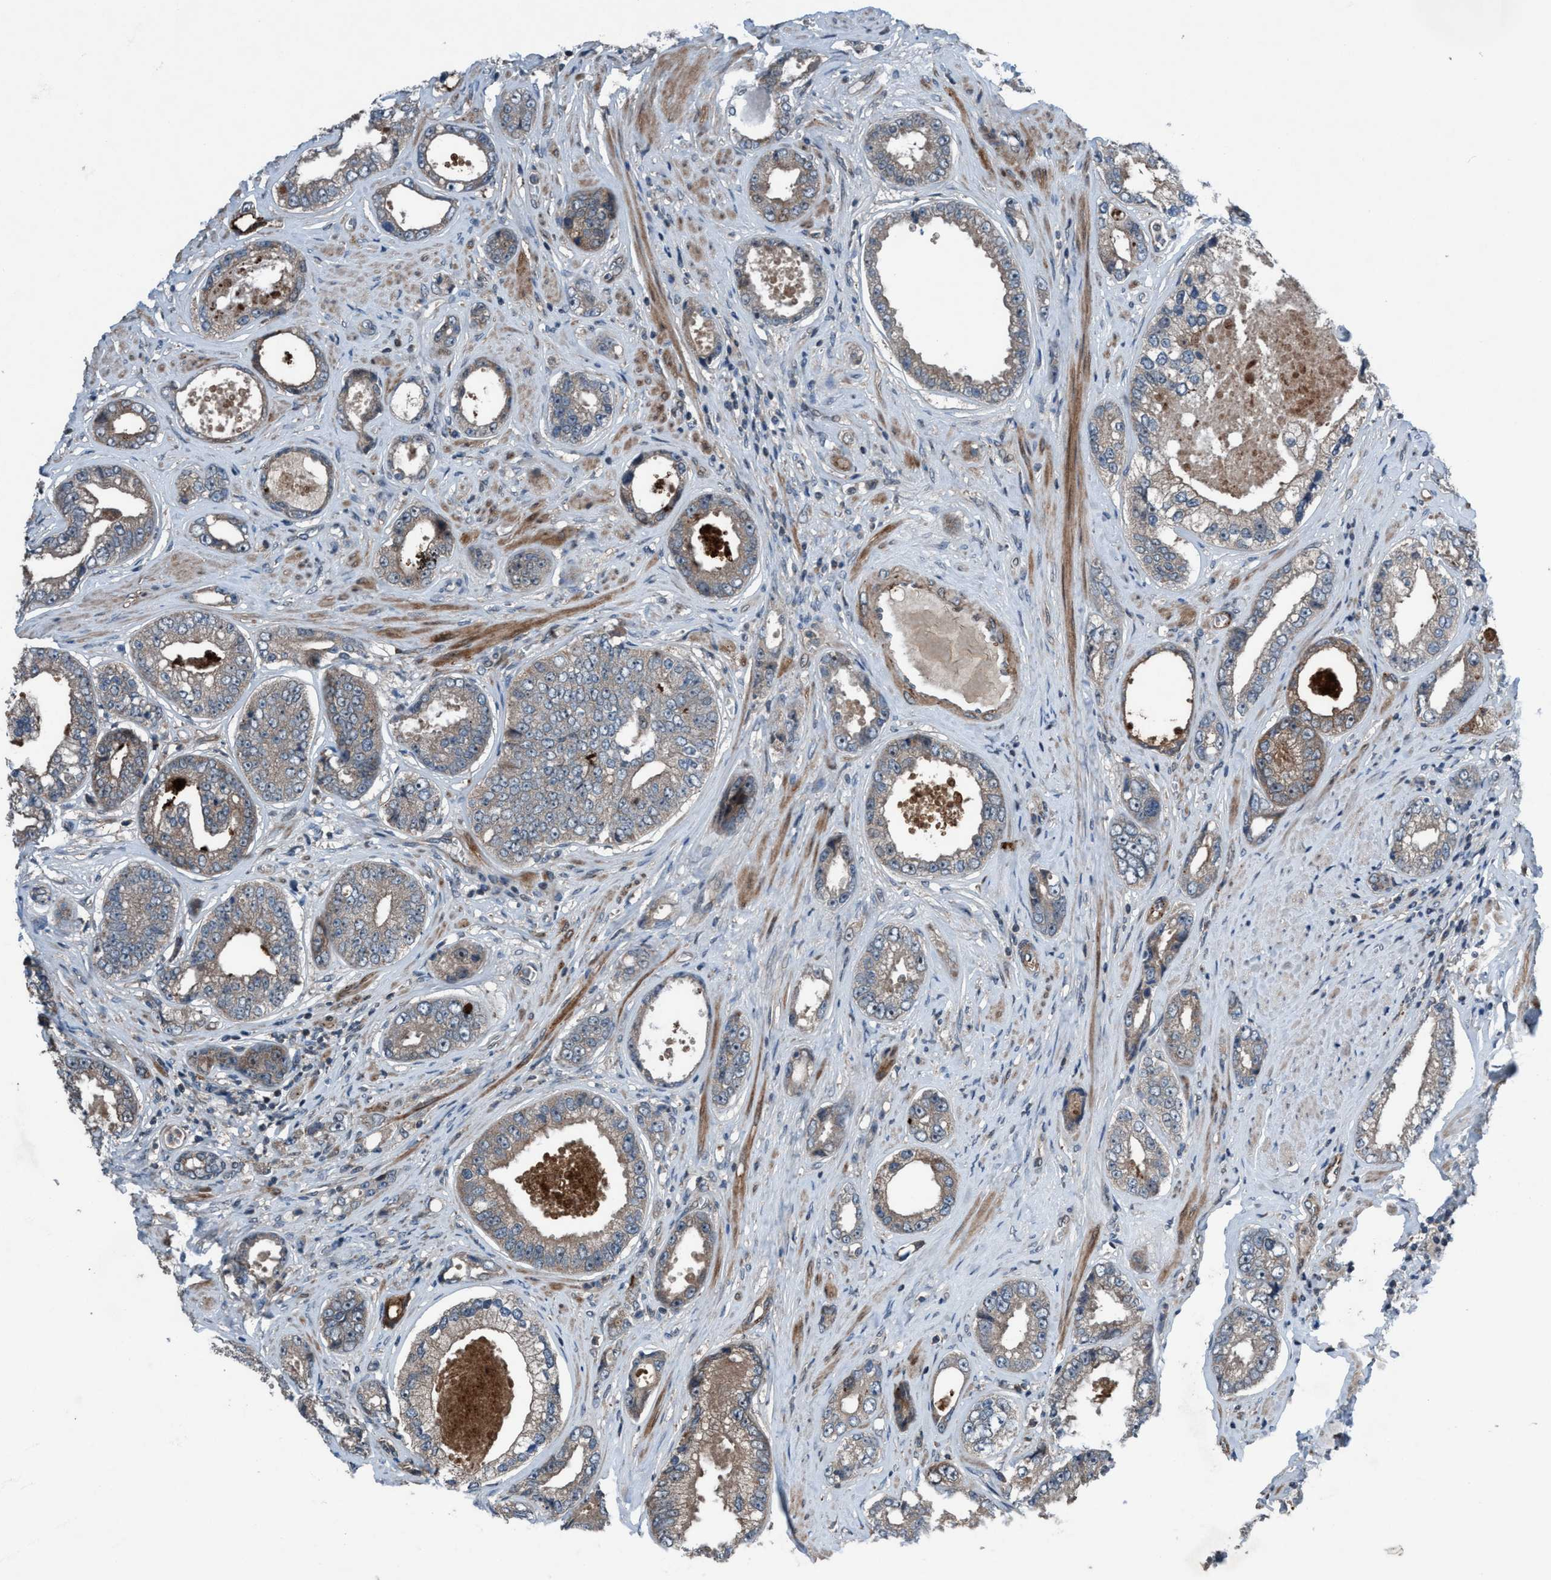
{"staining": {"intensity": "weak", "quantity": "<25%", "location": "cytoplasmic/membranous"}, "tissue": "prostate cancer", "cell_type": "Tumor cells", "image_type": "cancer", "snomed": [{"axis": "morphology", "description": "Adenocarcinoma, High grade"}, {"axis": "topography", "description": "Prostate"}], "caption": "Immunohistochemistry of prostate cancer (adenocarcinoma (high-grade)) shows no positivity in tumor cells.", "gene": "NISCH", "patient": {"sex": "male", "age": 61}}